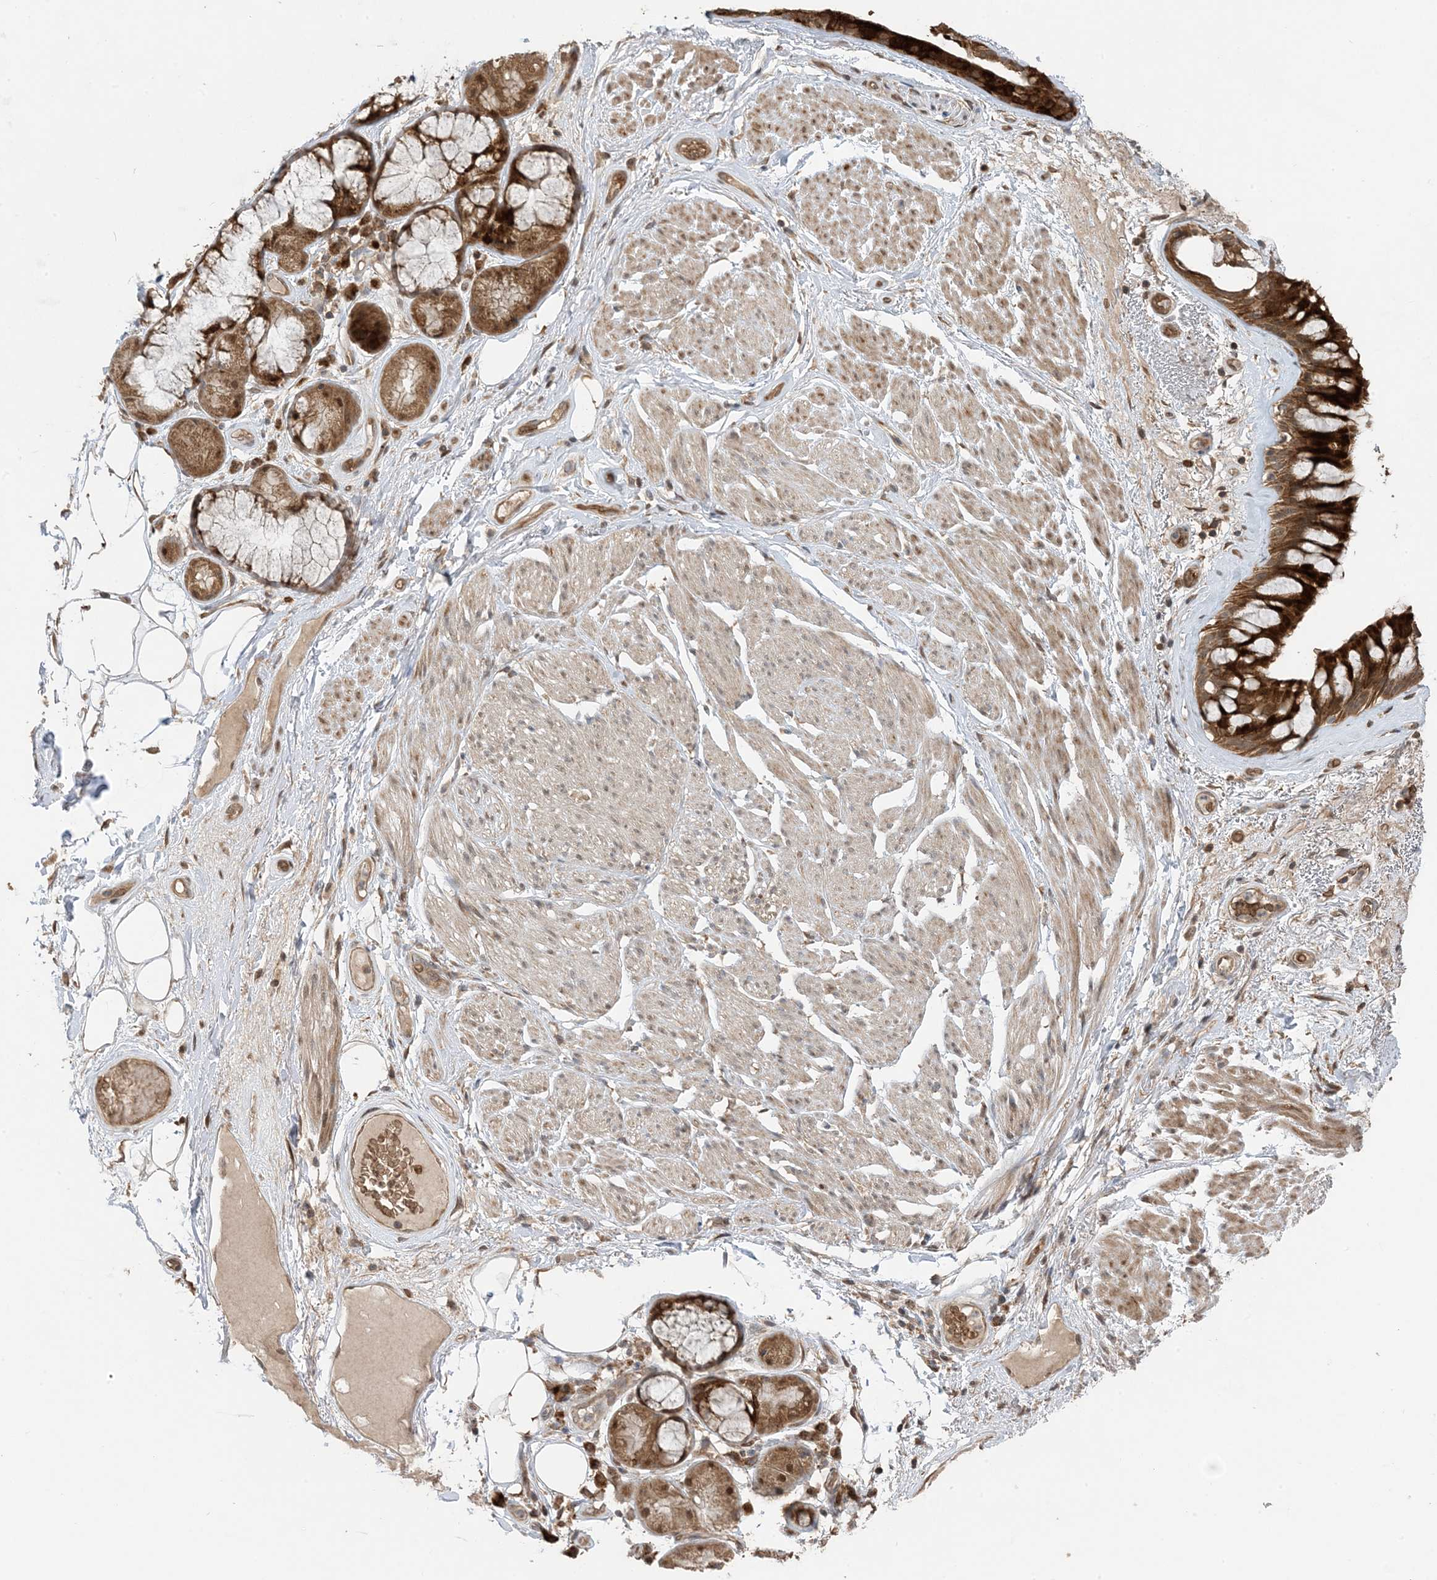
{"staining": {"intensity": "moderate", "quantity": "25%-75%", "location": "cytoplasmic/membranous"}, "tissue": "adipose tissue", "cell_type": "Adipocytes", "image_type": "normal", "snomed": [{"axis": "morphology", "description": "Normal tissue, NOS"}, {"axis": "topography", "description": "Bronchus"}], "caption": "Human adipose tissue stained for a protein (brown) demonstrates moderate cytoplasmic/membranous positive expression in about 25%-75% of adipocytes.", "gene": "PUSL1", "patient": {"sex": "male", "age": 66}}